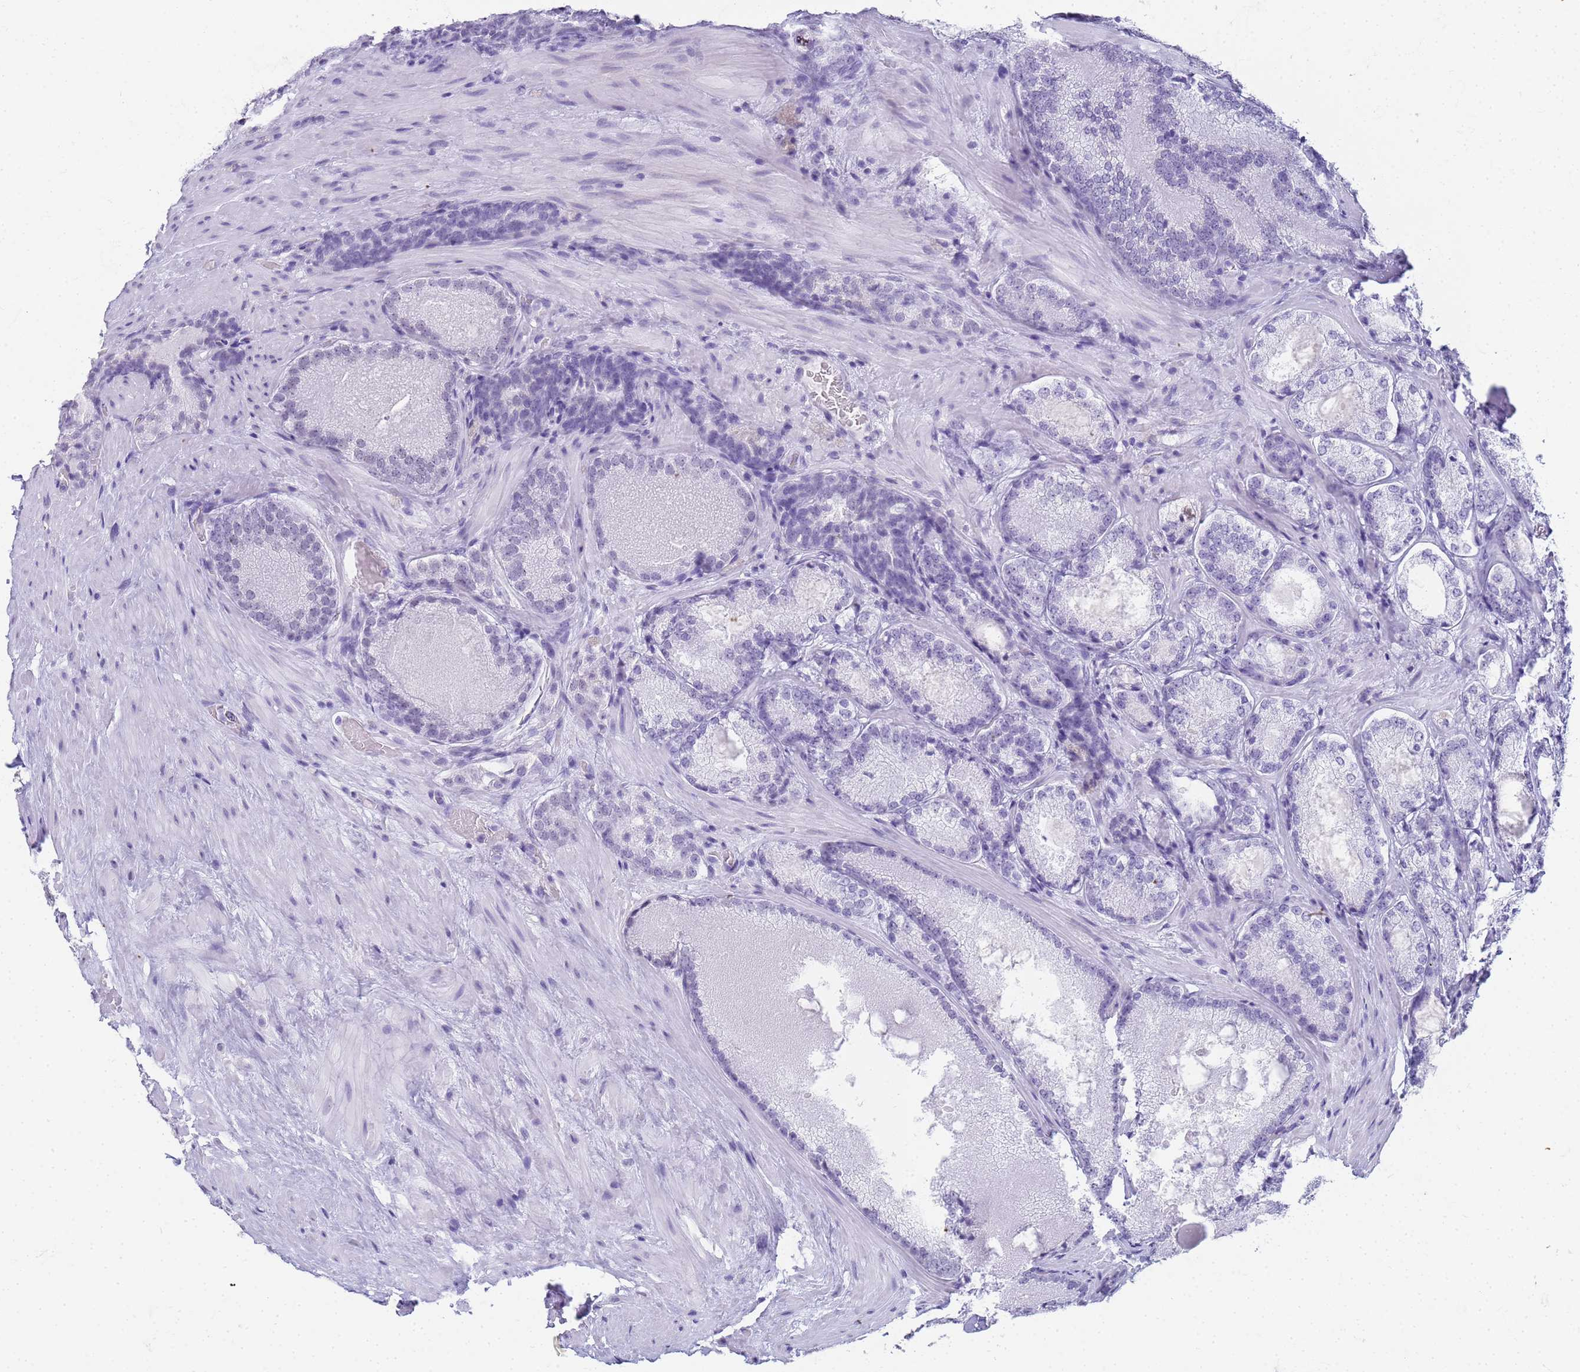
{"staining": {"intensity": "negative", "quantity": "none", "location": "none"}, "tissue": "prostate cancer", "cell_type": "Tumor cells", "image_type": "cancer", "snomed": [{"axis": "morphology", "description": "Adenocarcinoma, Low grade"}, {"axis": "topography", "description": "Prostate"}], "caption": "Tumor cells are negative for protein expression in human prostate cancer.", "gene": "SLC7A9", "patient": {"sex": "male", "age": 74}}